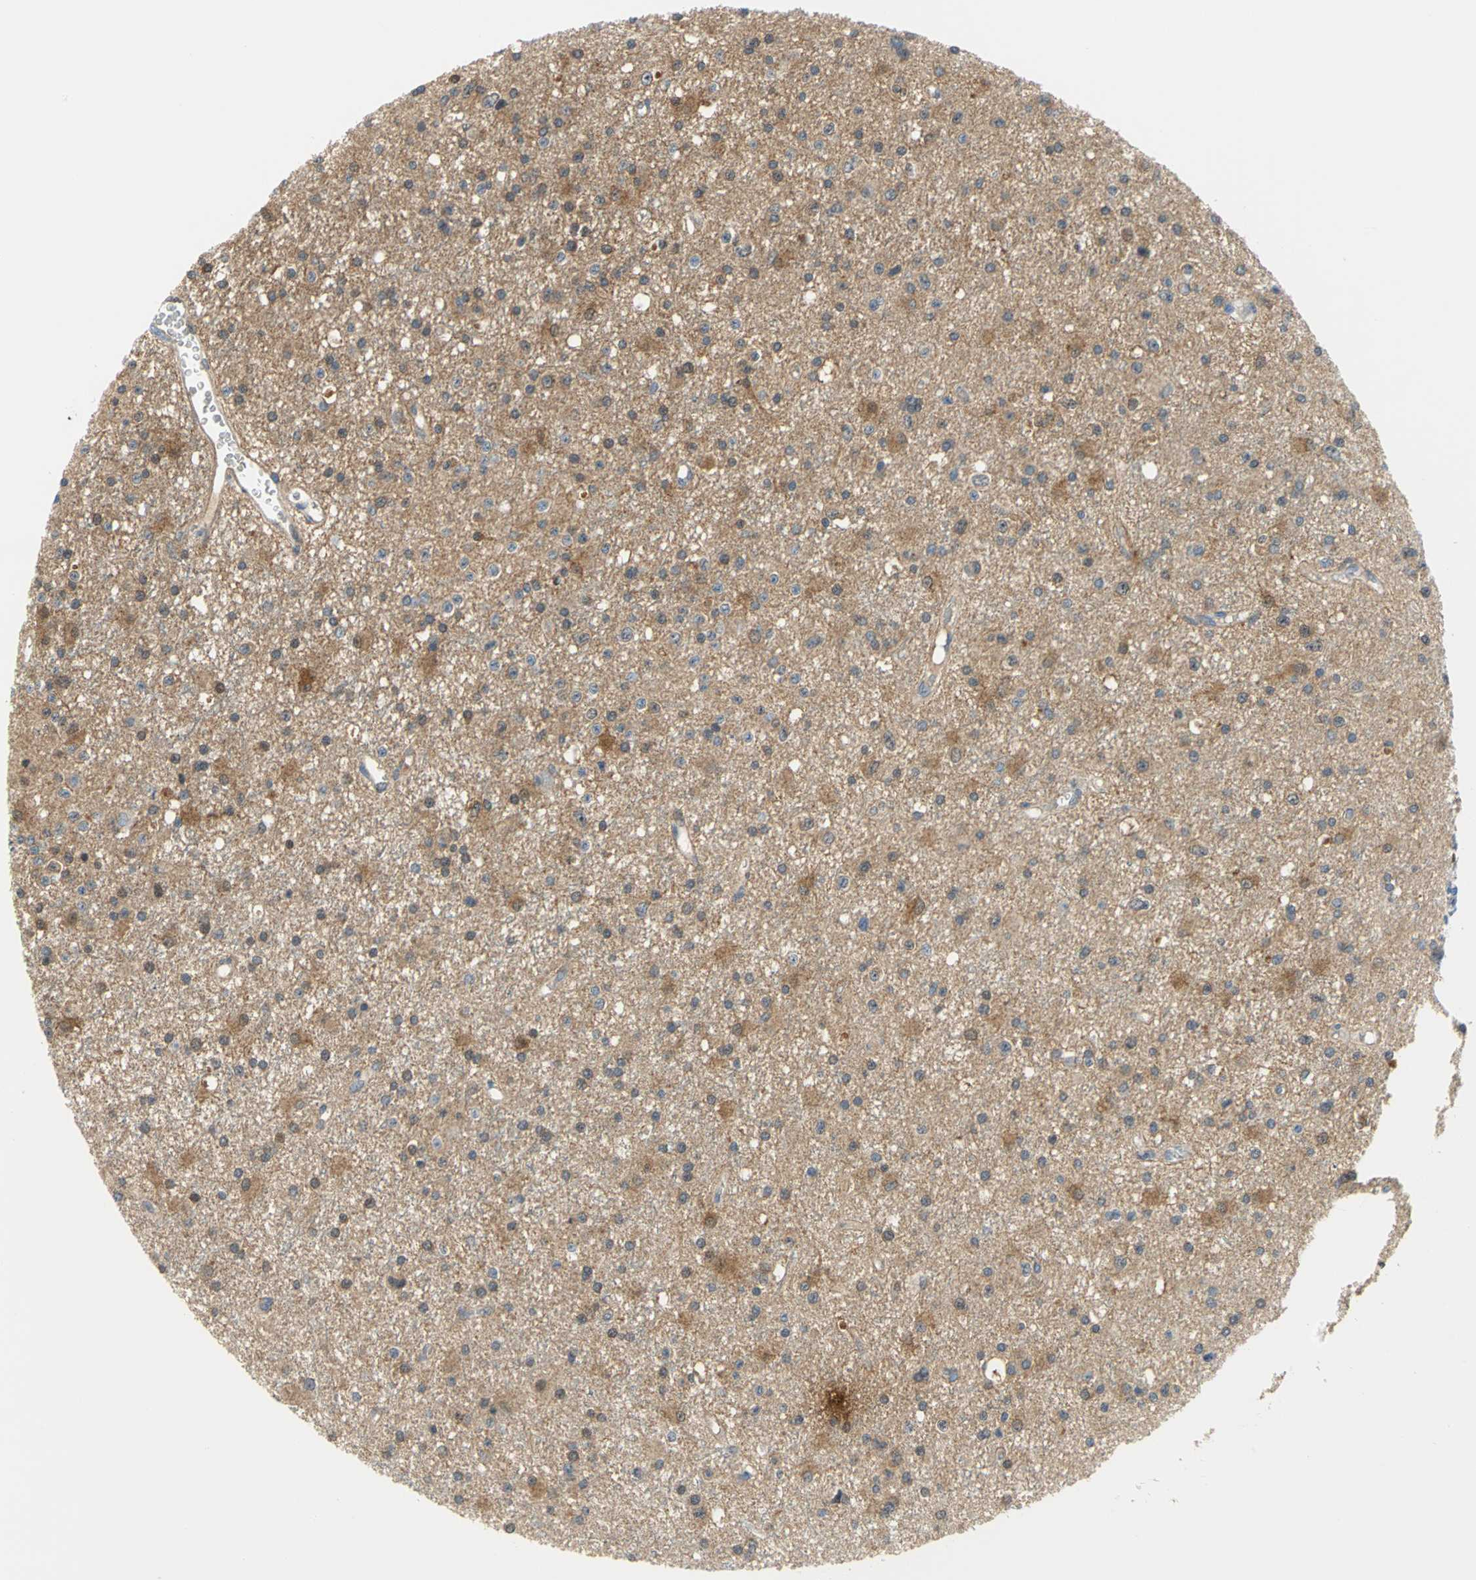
{"staining": {"intensity": "moderate", "quantity": "25%-75%", "location": "cytoplasmic/membranous"}, "tissue": "glioma", "cell_type": "Tumor cells", "image_type": "cancer", "snomed": [{"axis": "morphology", "description": "Glioma, malignant, Low grade"}, {"axis": "topography", "description": "Brain"}], "caption": "A brown stain labels moderate cytoplasmic/membranous positivity of a protein in human glioma tumor cells.", "gene": "PGM3", "patient": {"sex": "male", "age": 58}}